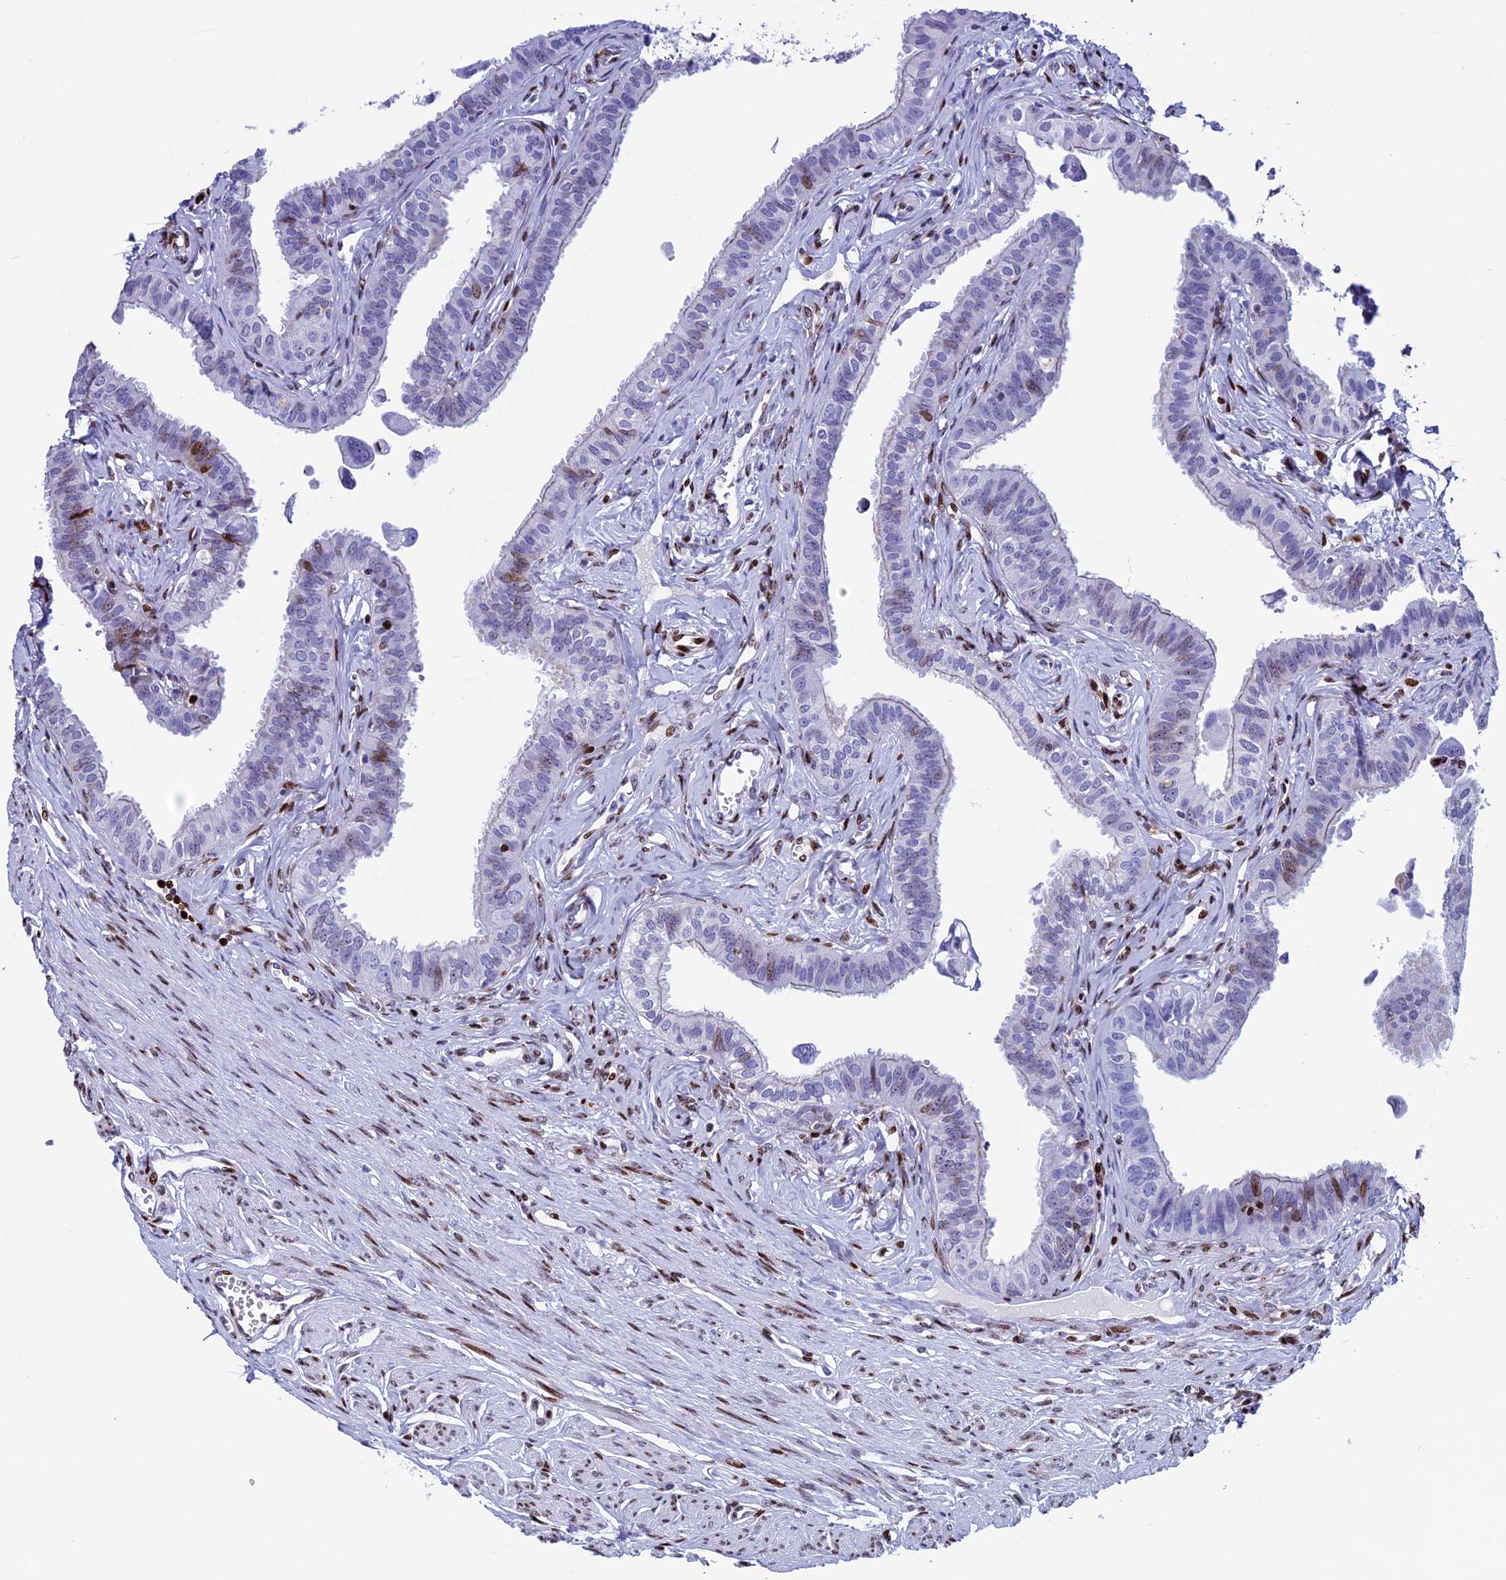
{"staining": {"intensity": "strong", "quantity": "25%-75%", "location": "nuclear"}, "tissue": "fallopian tube", "cell_type": "Glandular cells", "image_type": "normal", "snomed": [{"axis": "morphology", "description": "Normal tissue, NOS"}, {"axis": "morphology", "description": "Carcinoma, NOS"}, {"axis": "topography", "description": "Fallopian tube"}, {"axis": "topography", "description": "Ovary"}], "caption": "A high amount of strong nuclear positivity is identified in approximately 25%-75% of glandular cells in unremarkable fallopian tube. (IHC, brightfield microscopy, high magnification).", "gene": "BTBD3", "patient": {"sex": "female", "age": 59}}